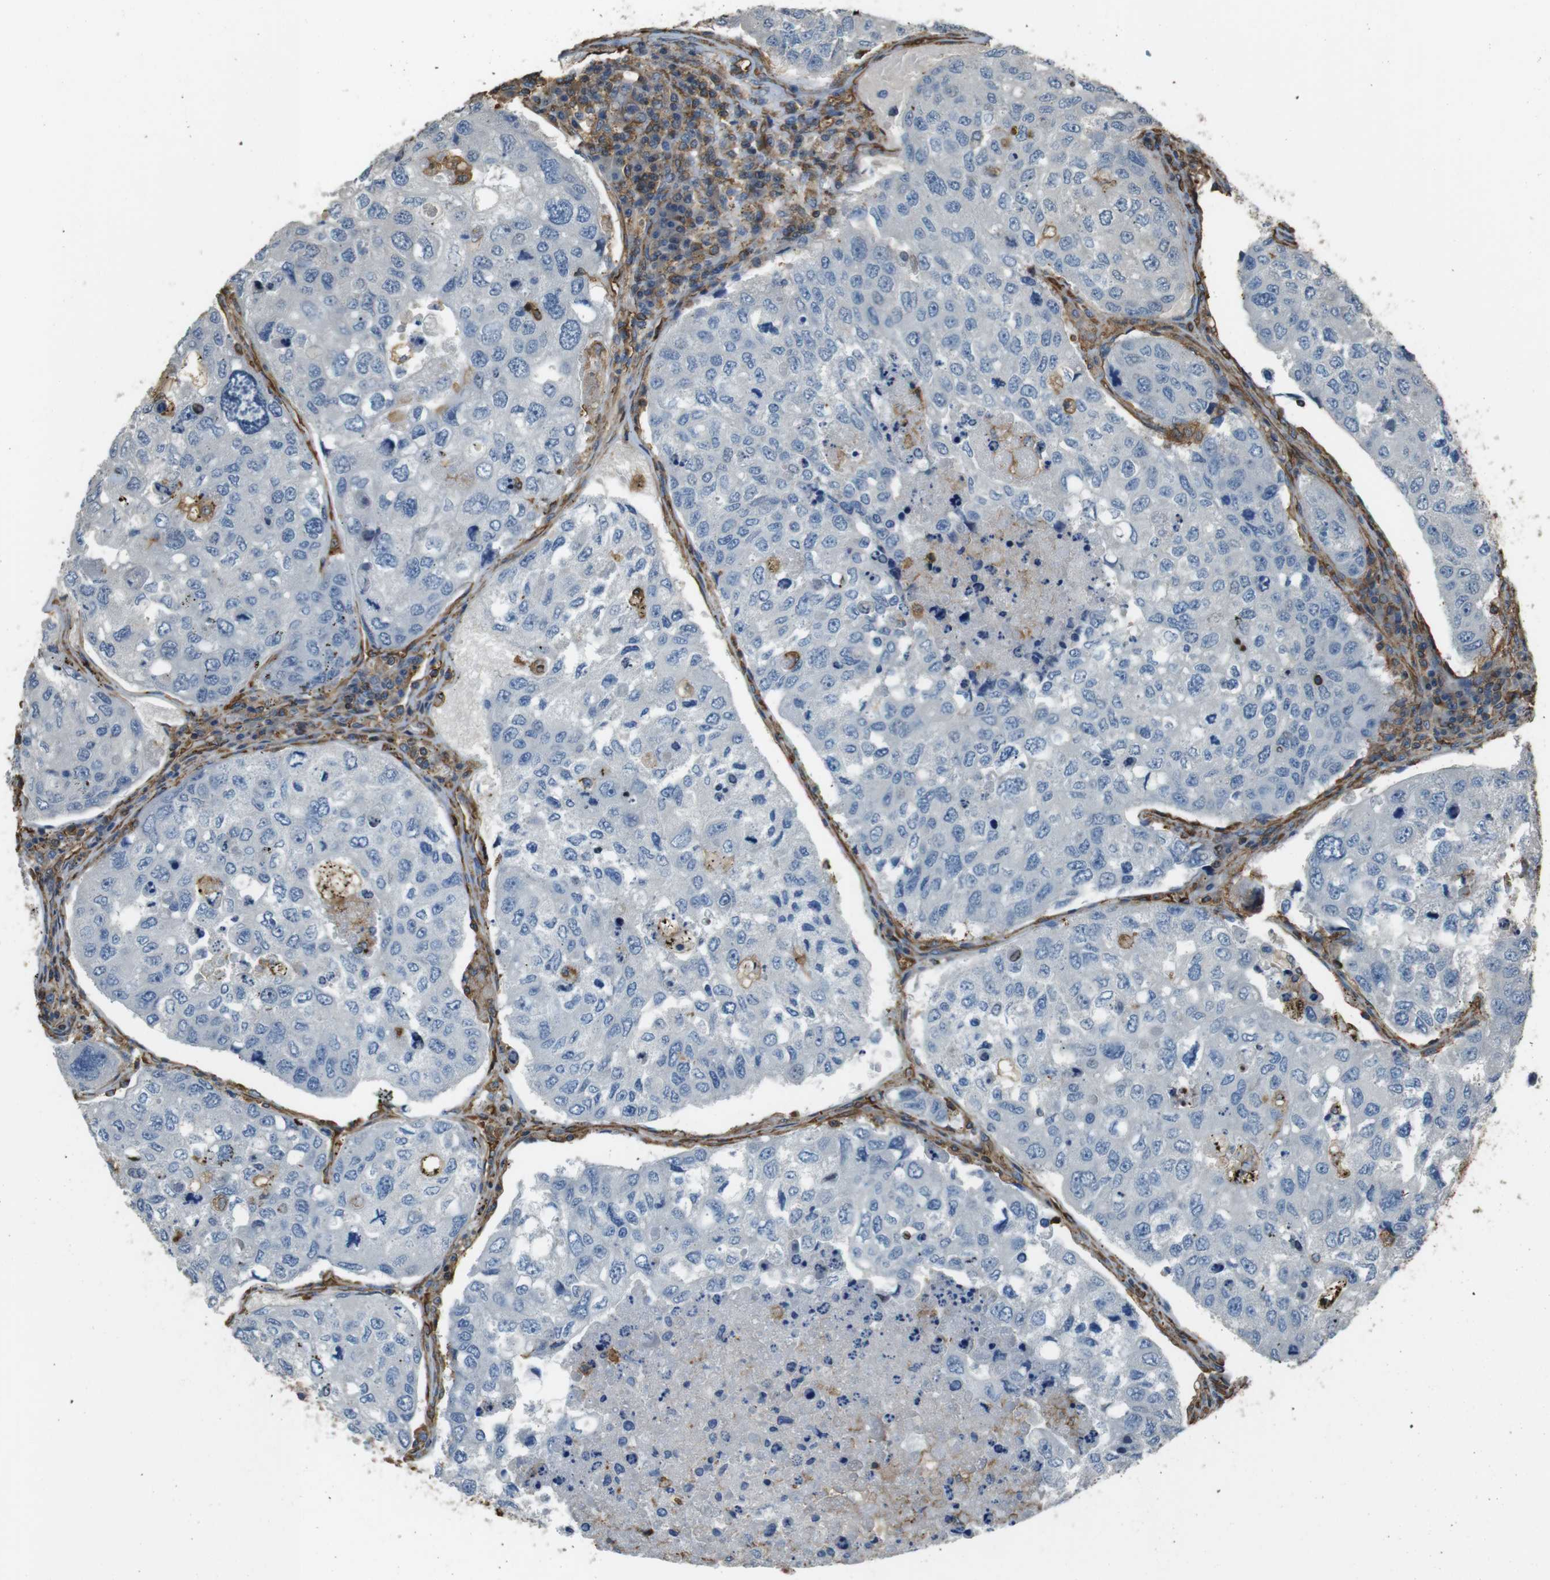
{"staining": {"intensity": "negative", "quantity": "none", "location": "none"}, "tissue": "urothelial cancer", "cell_type": "Tumor cells", "image_type": "cancer", "snomed": [{"axis": "morphology", "description": "Urothelial carcinoma, High grade"}, {"axis": "topography", "description": "Lymph node"}, {"axis": "topography", "description": "Urinary bladder"}], "caption": "Immunohistochemistry (IHC) image of human urothelial carcinoma (high-grade) stained for a protein (brown), which shows no expression in tumor cells.", "gene": "FCAR", "patient": {"sex": "male", "age": 51}}